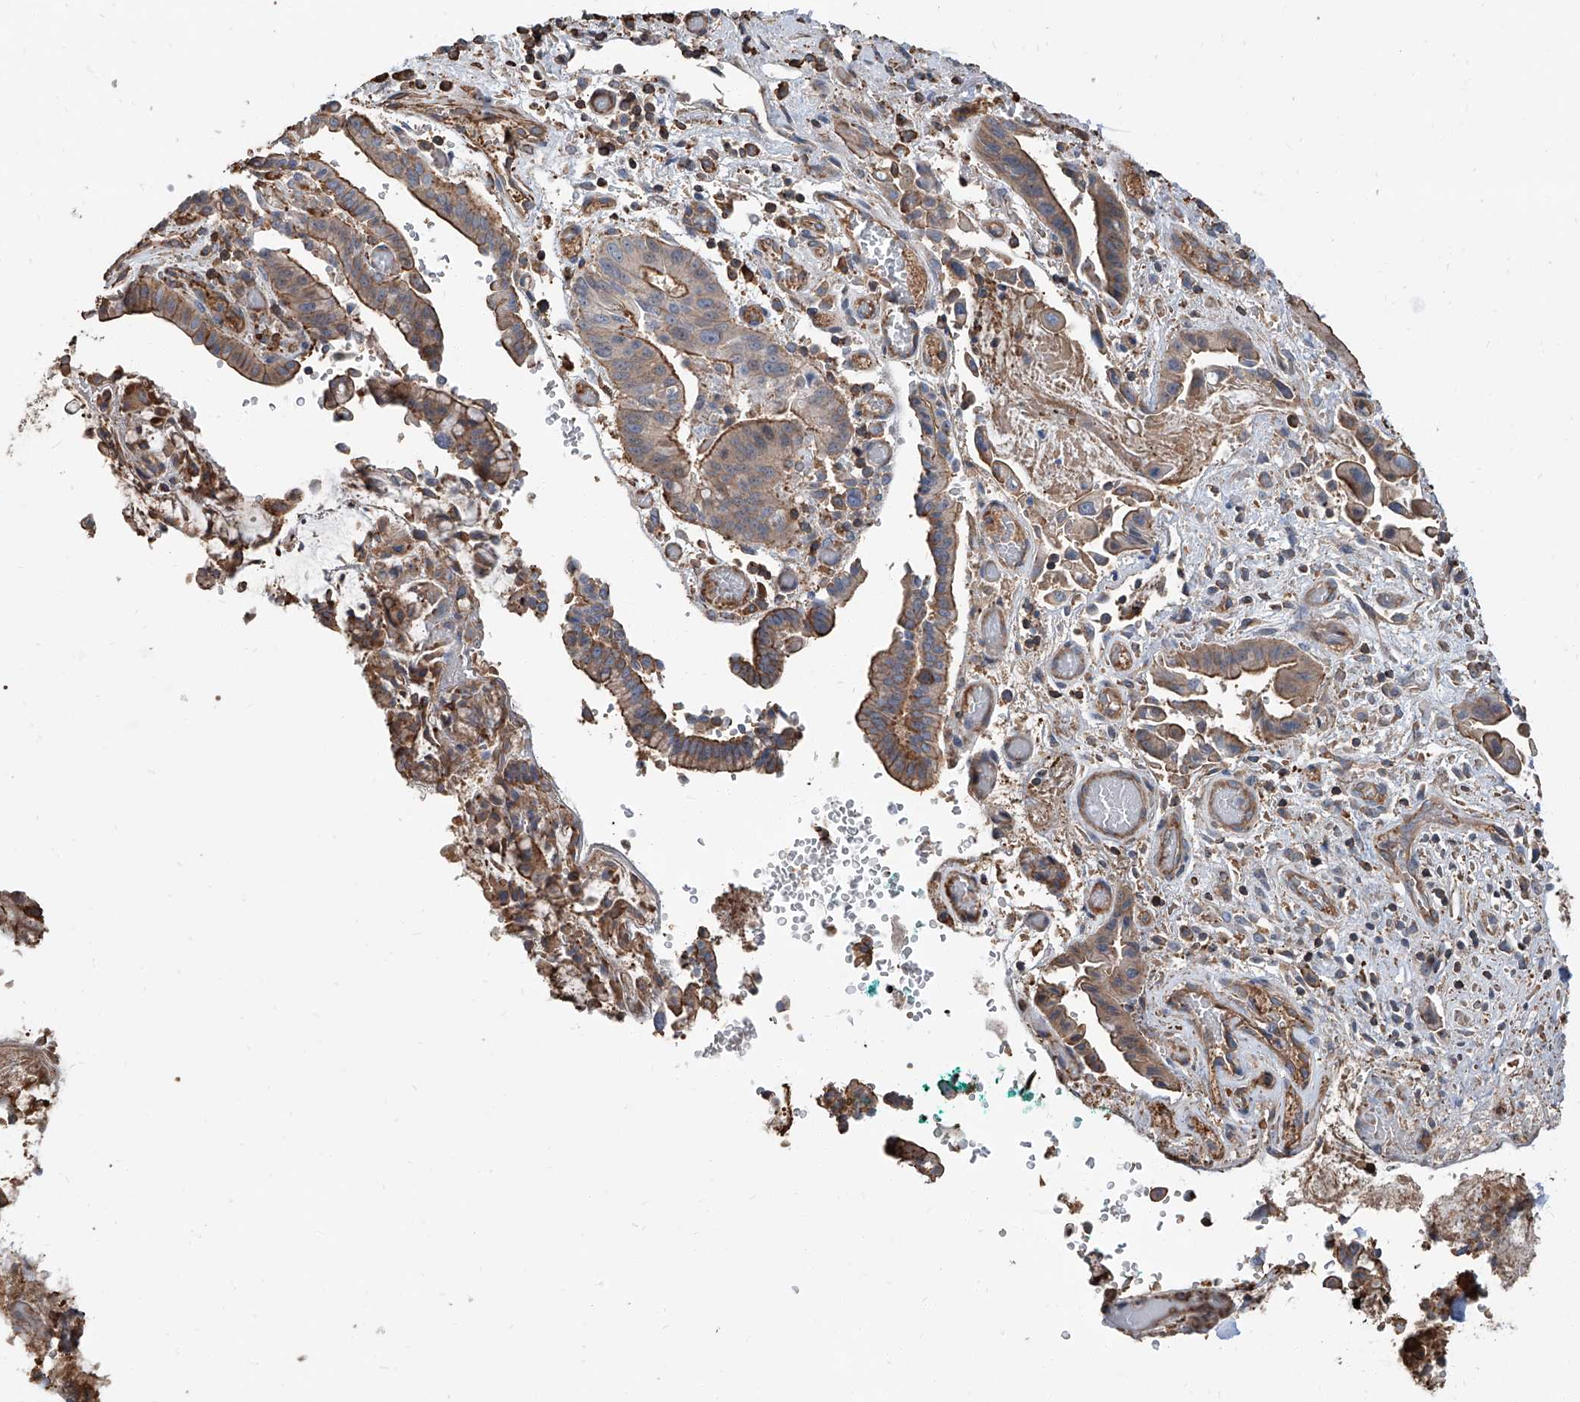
{"staining": {"intensity": "moderate", "quantity": "25%-75%", "location": "cytoplasmic/membranous"}, "tissue": "liver cancer", "cell_type": "Tumor cells", "image_type": "cancer", "snomed": [{"axis": "morphology", "description": "Cholangiocarcinoma"}, {"axis": "topography", "description": "Liver"}], "caption": "A photomicrograph showing moderate cytoplasmic/membranous expression in about 25%-75% of tumor cells in liver cholangiocarcinoma, as visualized by brown immunohistochemical staining.", "gene": "PIEZO2", "patient": {"sex": "female", "age": 54}}